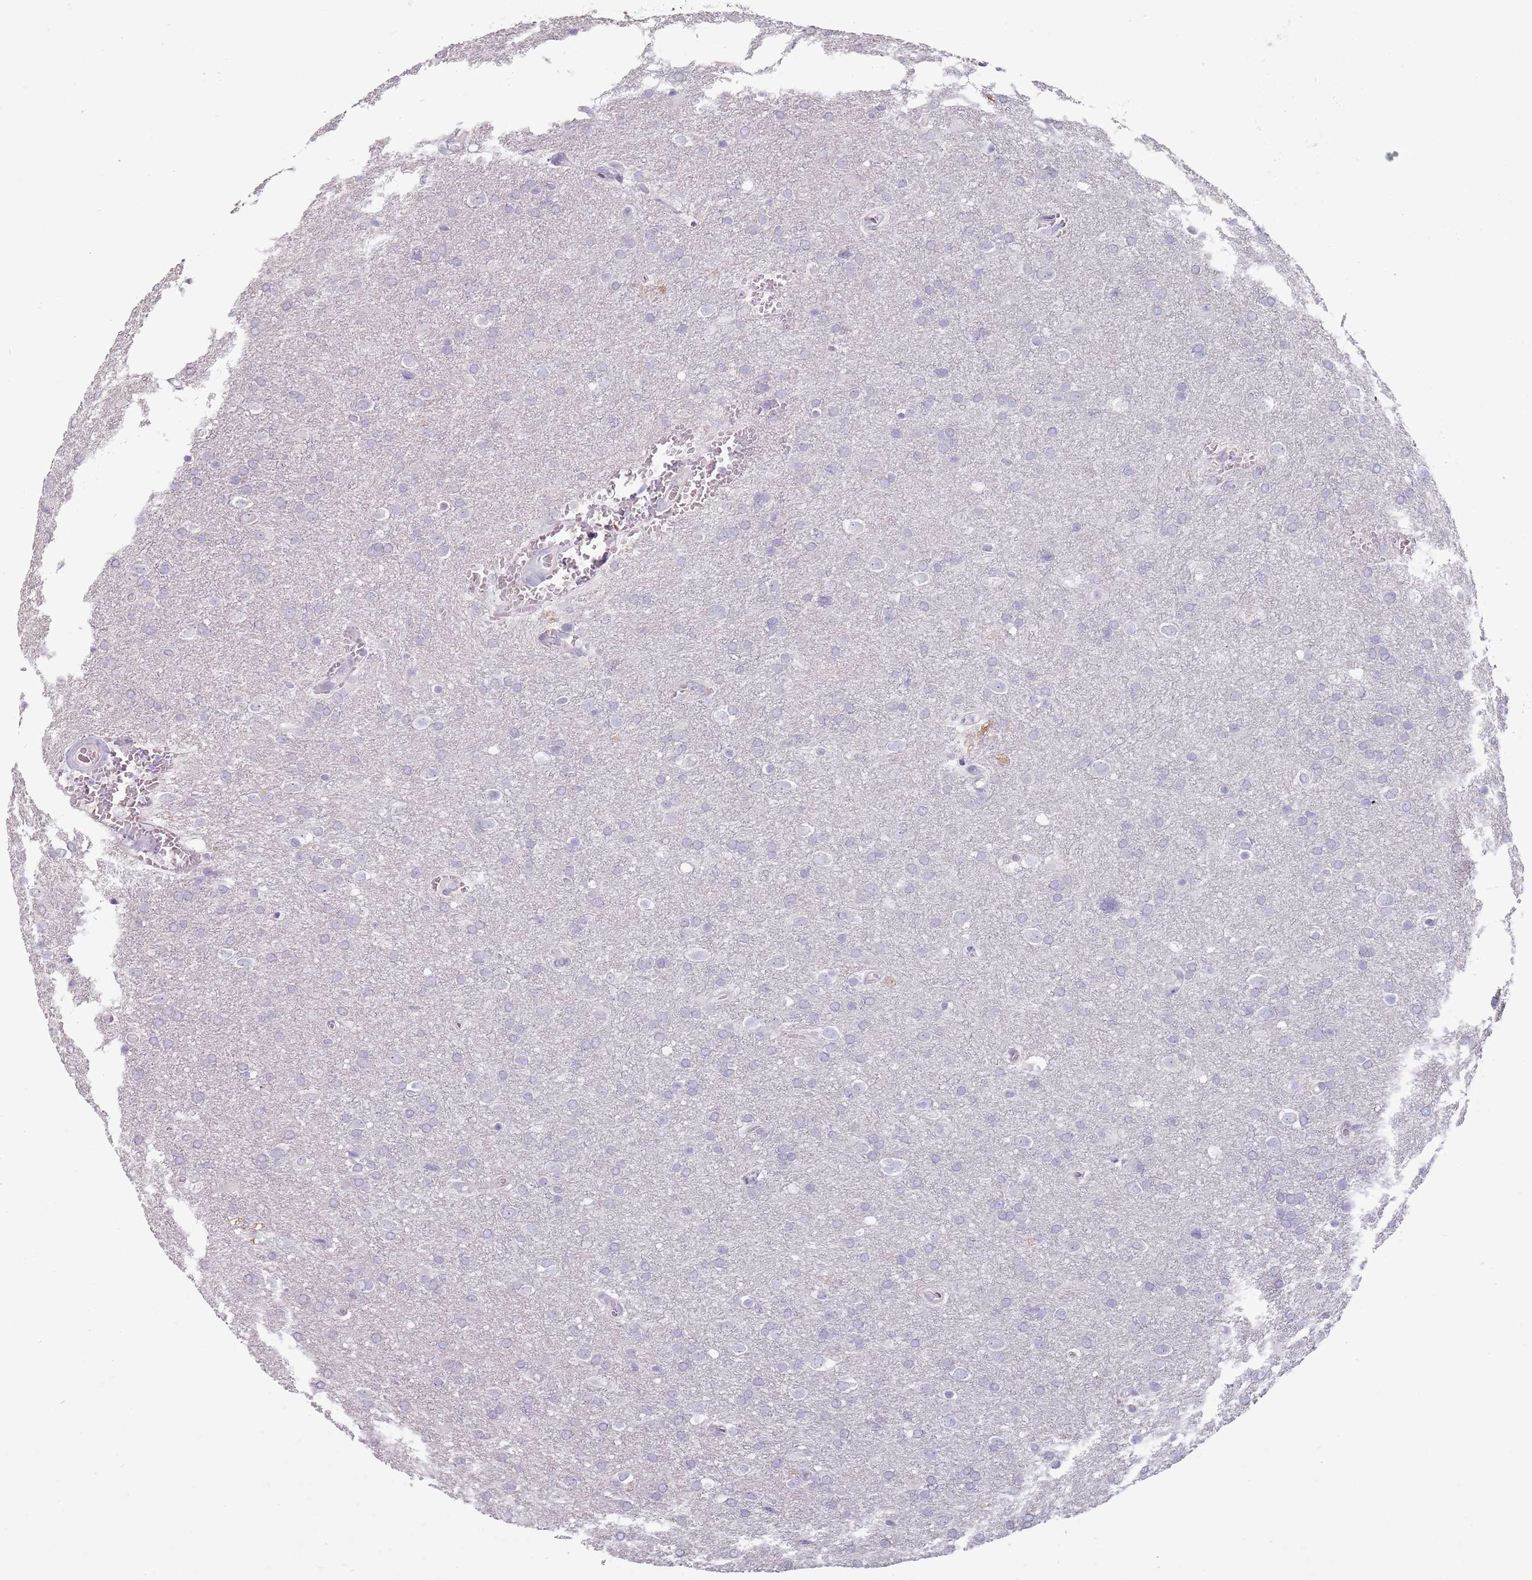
{"staining": {"intensity": "negative", "quantity": "none", "location": "none"}, "tissue": "glioma", "cell_type": "Tumor cells", "image_type": "cancer", "snomed": [{"axis": "morphology", "description": "Glioma, malignant, Low grade"}, {"axis": "topography", "description": "Brain"}], "caption": "DAB immunohistochemical staining of human malignant glioma (low-grade) exhibits no significant positivity in tumor cells.", "gene": "STYK1", "patient": {"sex": "female", "age": 32}}